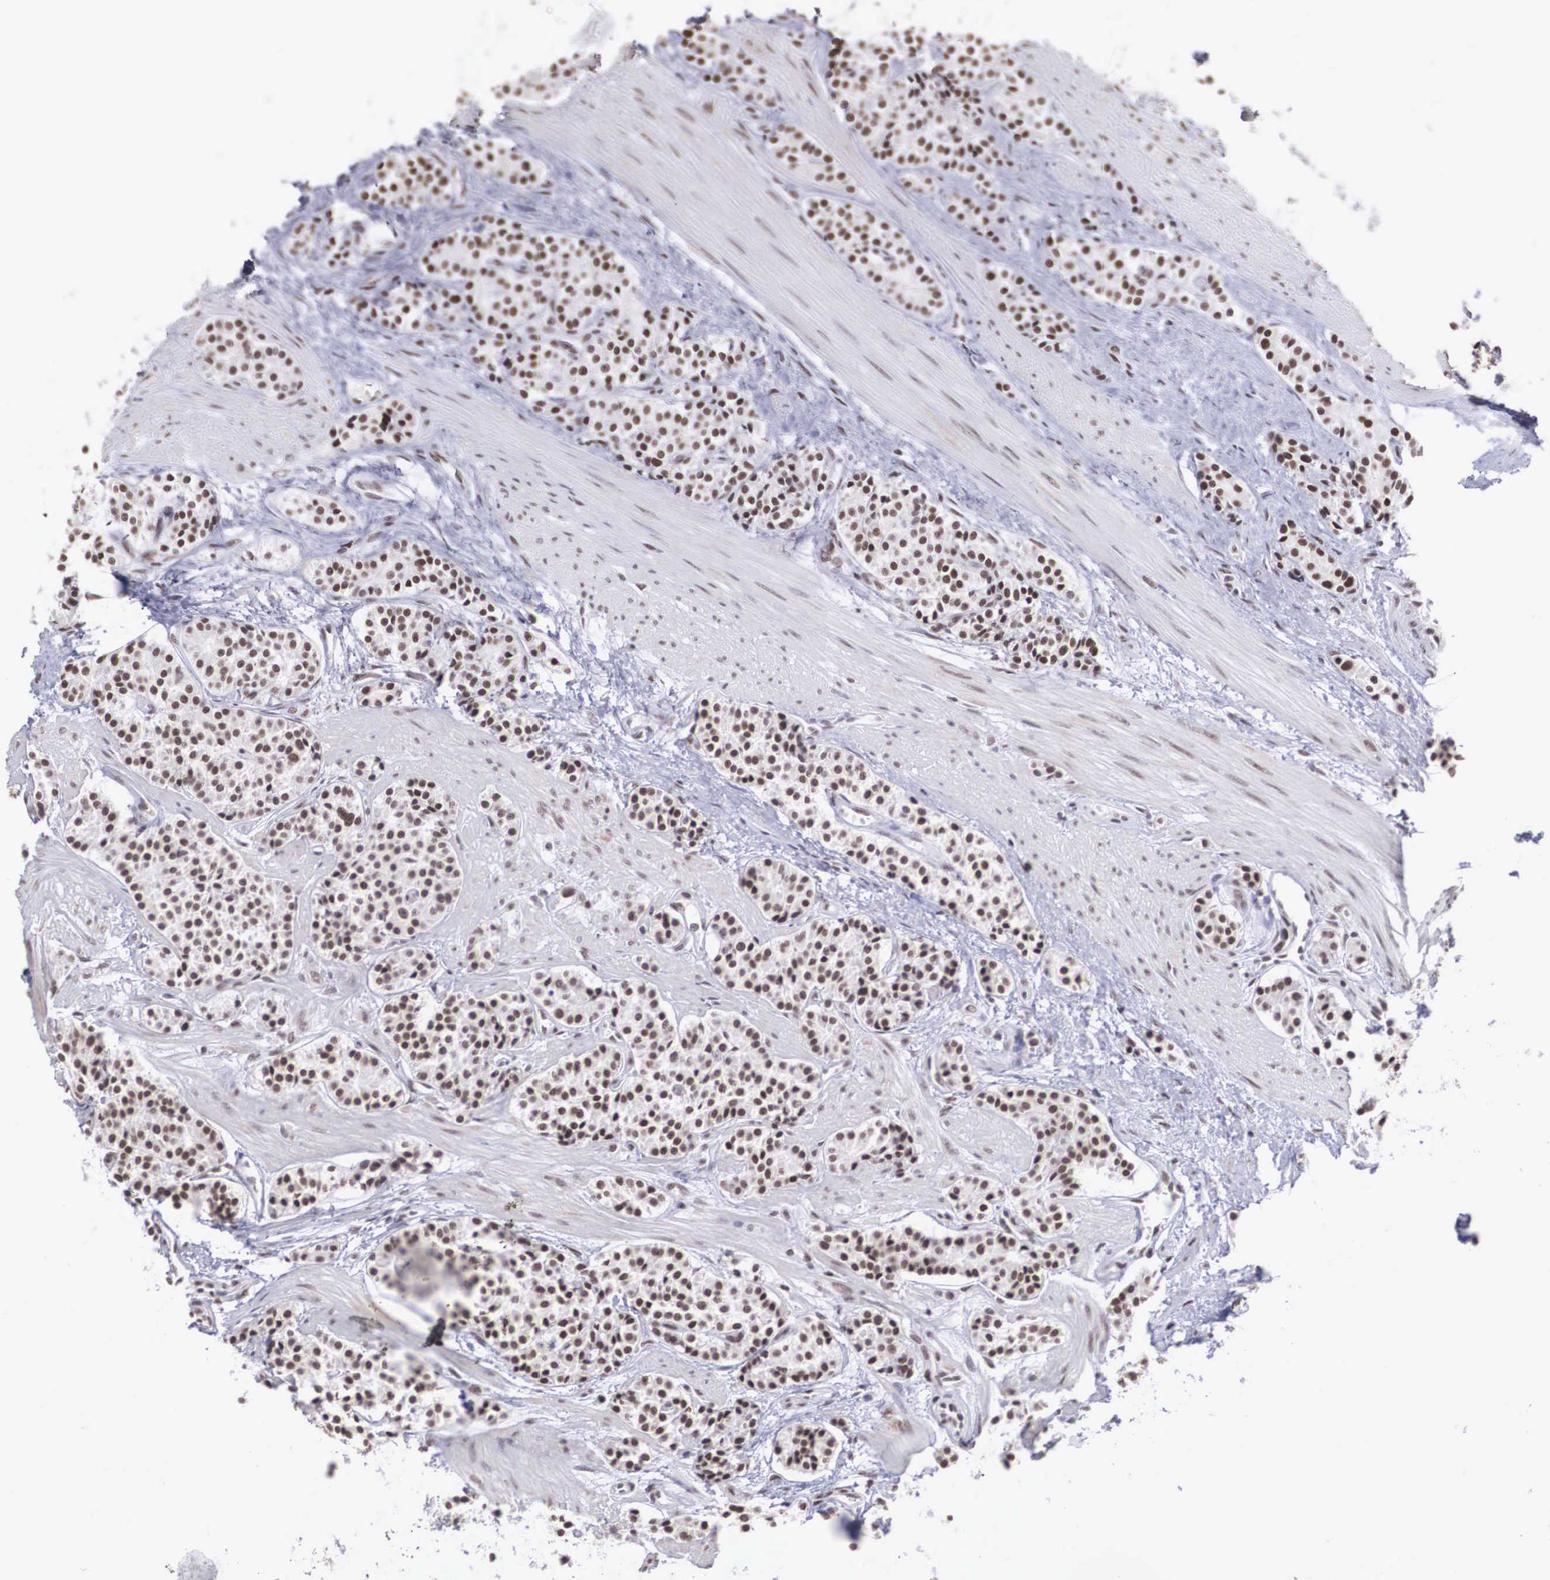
{"staining": {"intensity": "weak", "quantity": "25%-75%", "location": "nuclear"}, "tissue": "carcinoid", "cell_type": "Tumor cells", "image_type": "cancer", "snomed": [{"axis": "morphology", "description": "Carcinoid, malignant, NOS"}, {"axis": "topography", "description": "Stomach"}], "caption": "Protein expression analysis of carcinoid (malignant) reveals weak nuclear expression in approximately 25%-75% of tumor cells.", "gene": "CSTF2", "patient": {"sex": "female", "age": 76}}